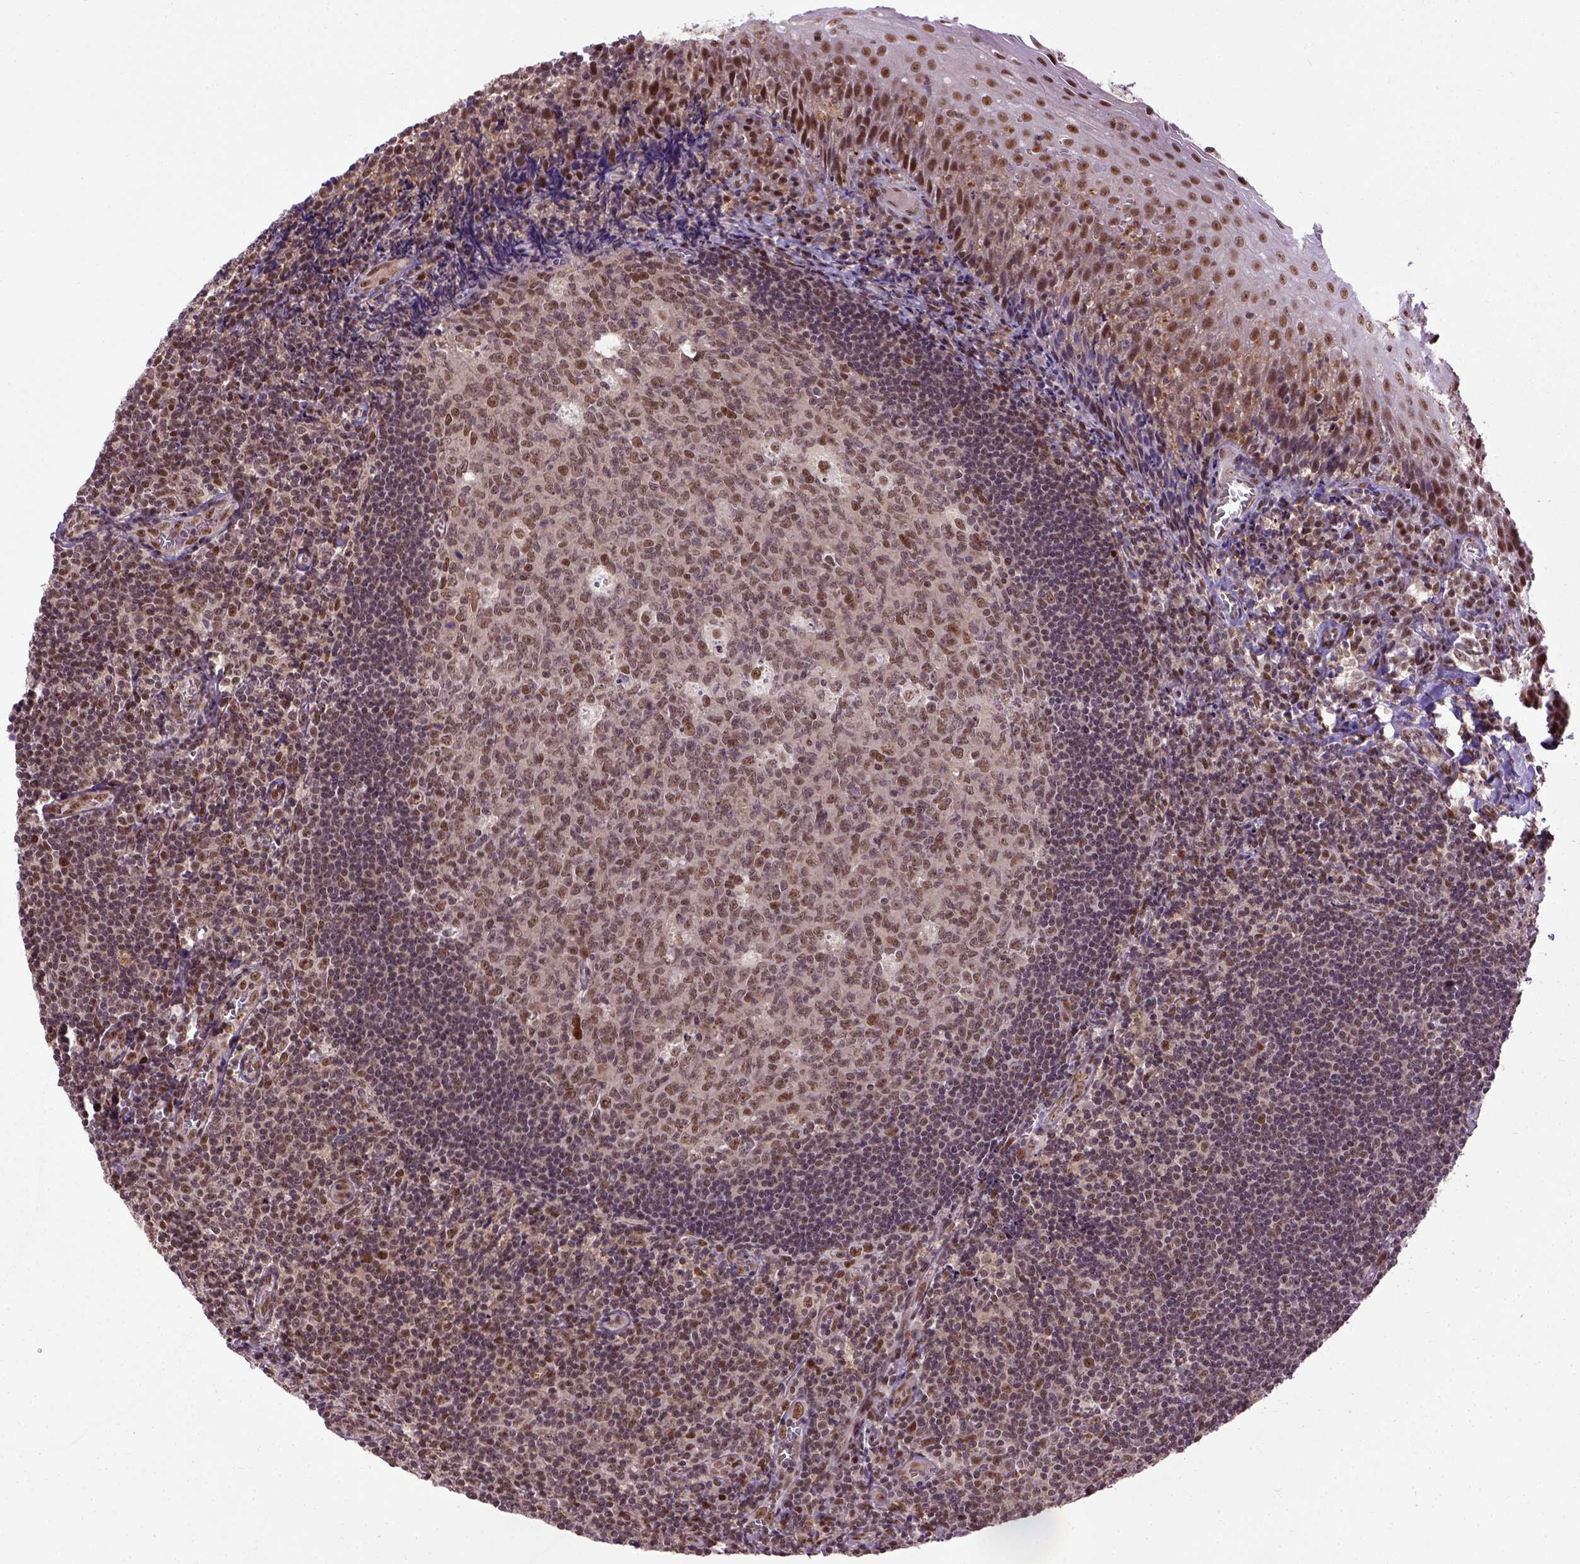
{"staining": {"intensity": "moderate", "quantity": ">75%", "location": "nuclear"}, "tissue": "tonsil", "cell_type": "Germinal center cells", "image_type": "normal", "snomed": [{"axis": "morphology", "description": "Normal tissue, NOS"}, {"axis": "morphology", "description": "Inflammation, NOS"}, {"axis": "topography", "description": "Tonsil"}], "caption": "Immunohistochemistry (DAB) staining of normal tonsil demonstrates moderate nuclear protein expression in about >75% of germinal center cells. (Stains: DAB in brown, nuclei in blue, Microscopy: brightfield microscopy at high magnification).", "gene": "UBA3", "patient": {"sex": "female", "age": 31}}